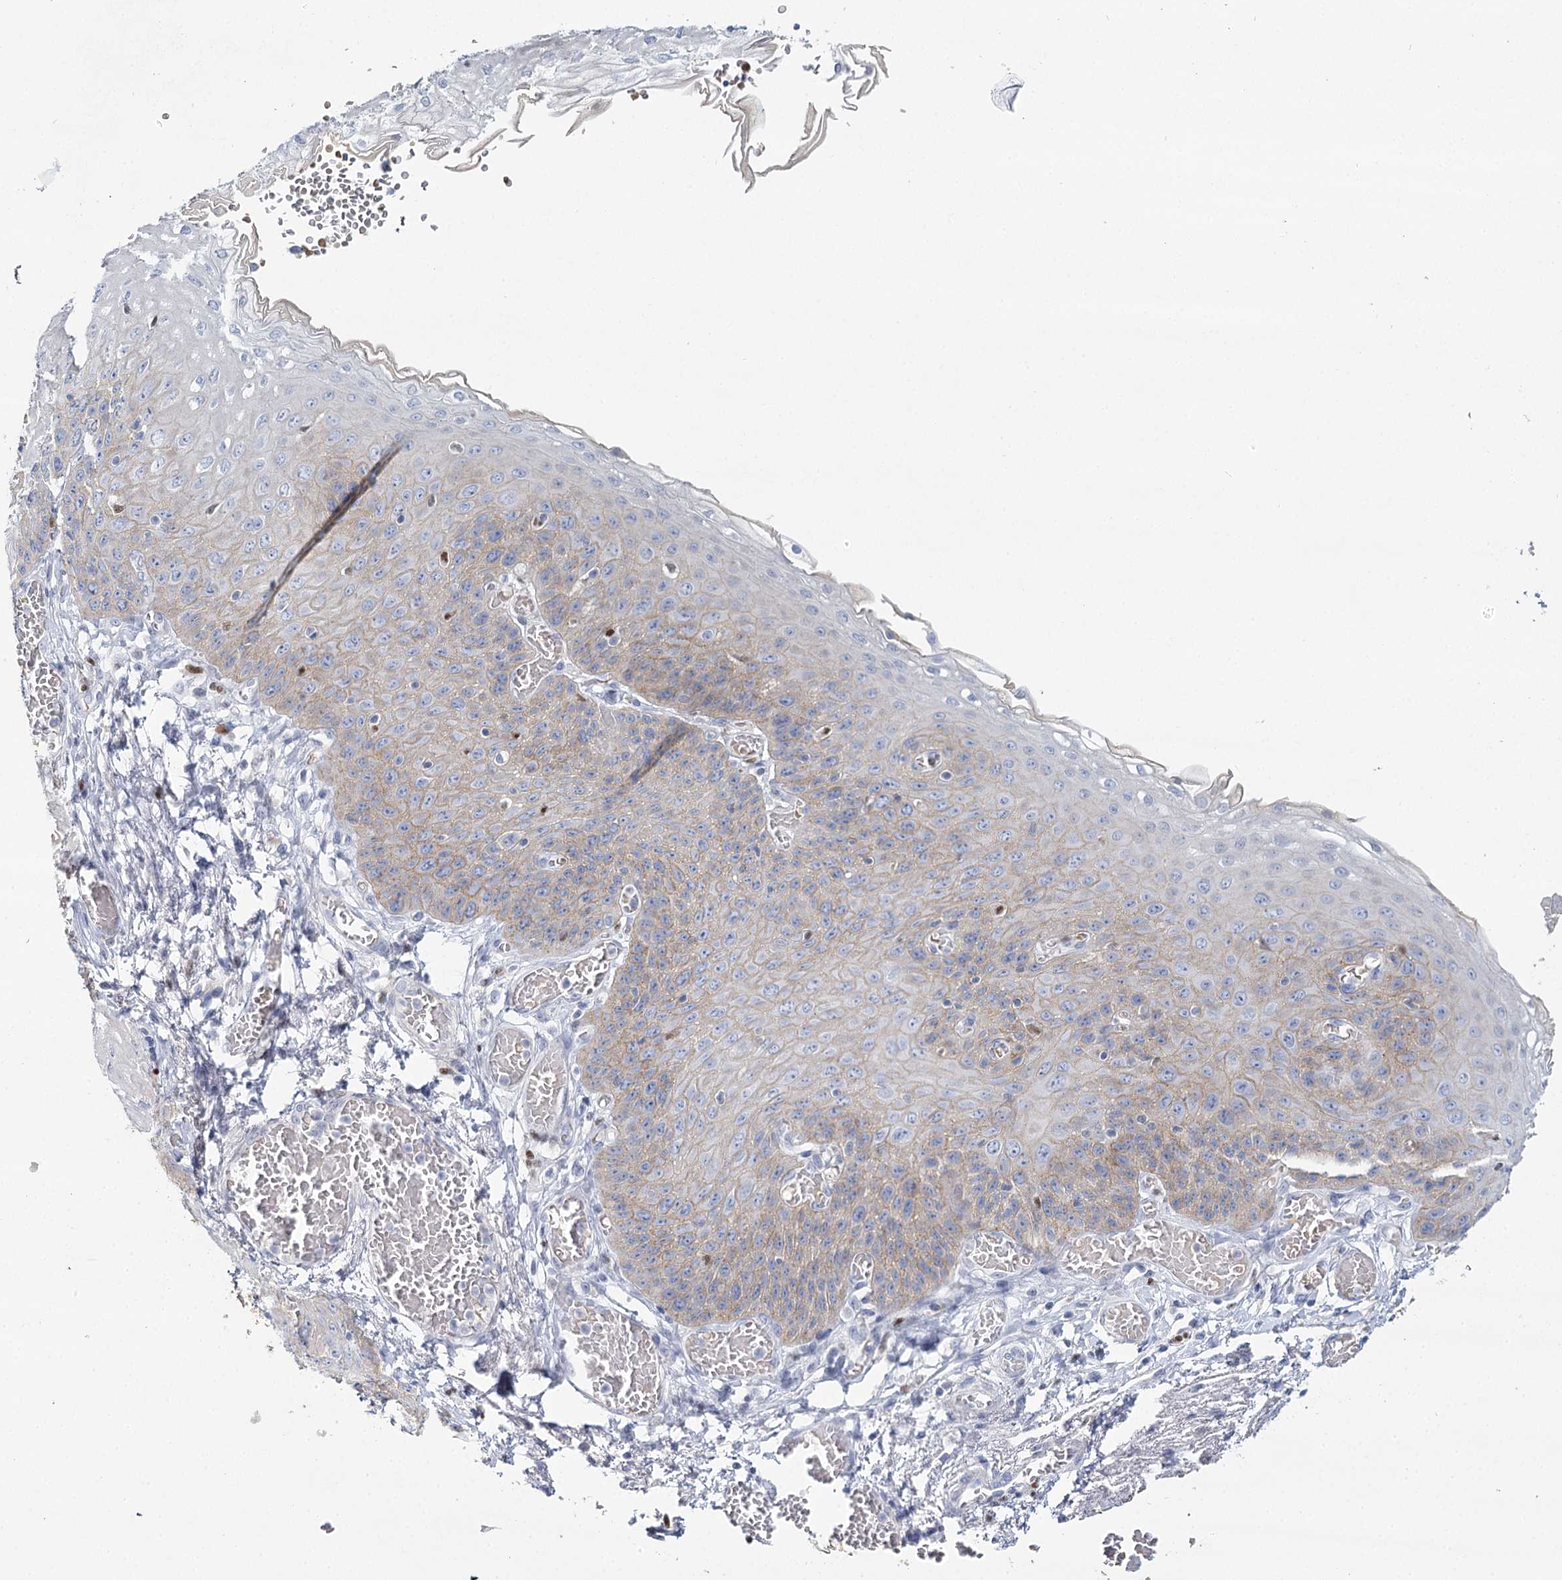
{"staining": {"intensity": "moderate", "quantity": "<25%", "location": "cytoplasmic/membranous"}, "tissue": "esophagus", "cell_type": "Squamous epithelial cells", "image_type": "normal", "snomed": [{"axis": "morphology", "description": "Normal tissue, NOS"}, {"axis": "topography", "description": "Esophagus"}], "caption": "Unremarkable esophagus exhibits moderate cytoplasmic/membranous positivity in approximately <25% of squamous epithelial cells (DAB (3,3'-diaminobenzidine) = brown stain, brightfield microscopy at high magnification)..", "gene": "IGSF3", "patient": {"sex": "male", "age": 81}}